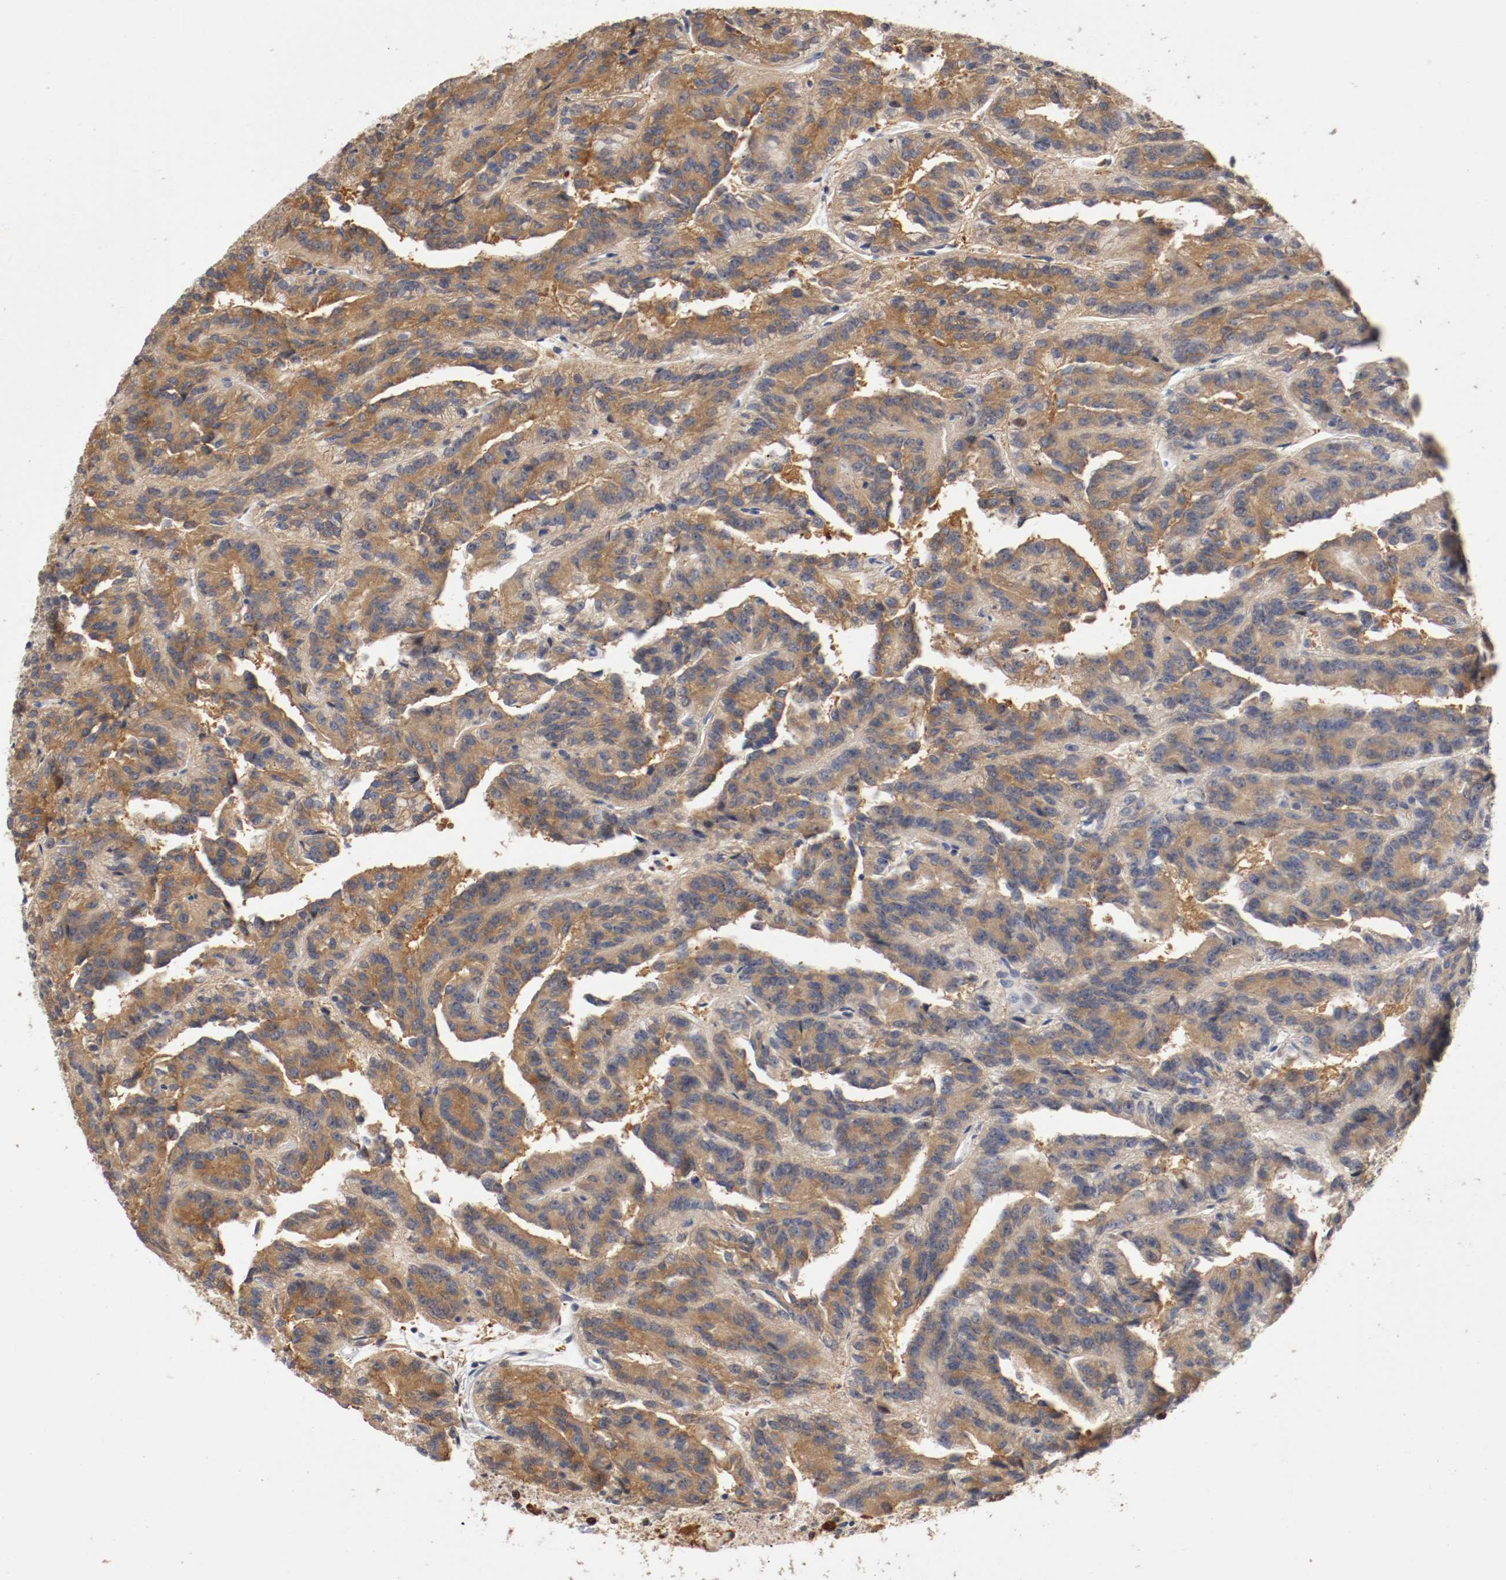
{"staining": {"intensity": "moderate", "quantity": ">75%", "location": "cytoplasmic/membranous"}, "tissue": "renal cancer", "cell_type": "Tumor cells", "image_type": "cancer", "snomed": [{"axis": "morphology", "description": "Adenocarcinoma, NOS"}, {"axis": "topography", "description": "Kidney"}], "caption": "The immunohistochemical stain highlights moderate cytoplasmic/membranous expression in tumor cells of adenocarcinoma (renal) tissue.", "gene": "RBM23", "patient": {"sex": "male", "age": 46}}